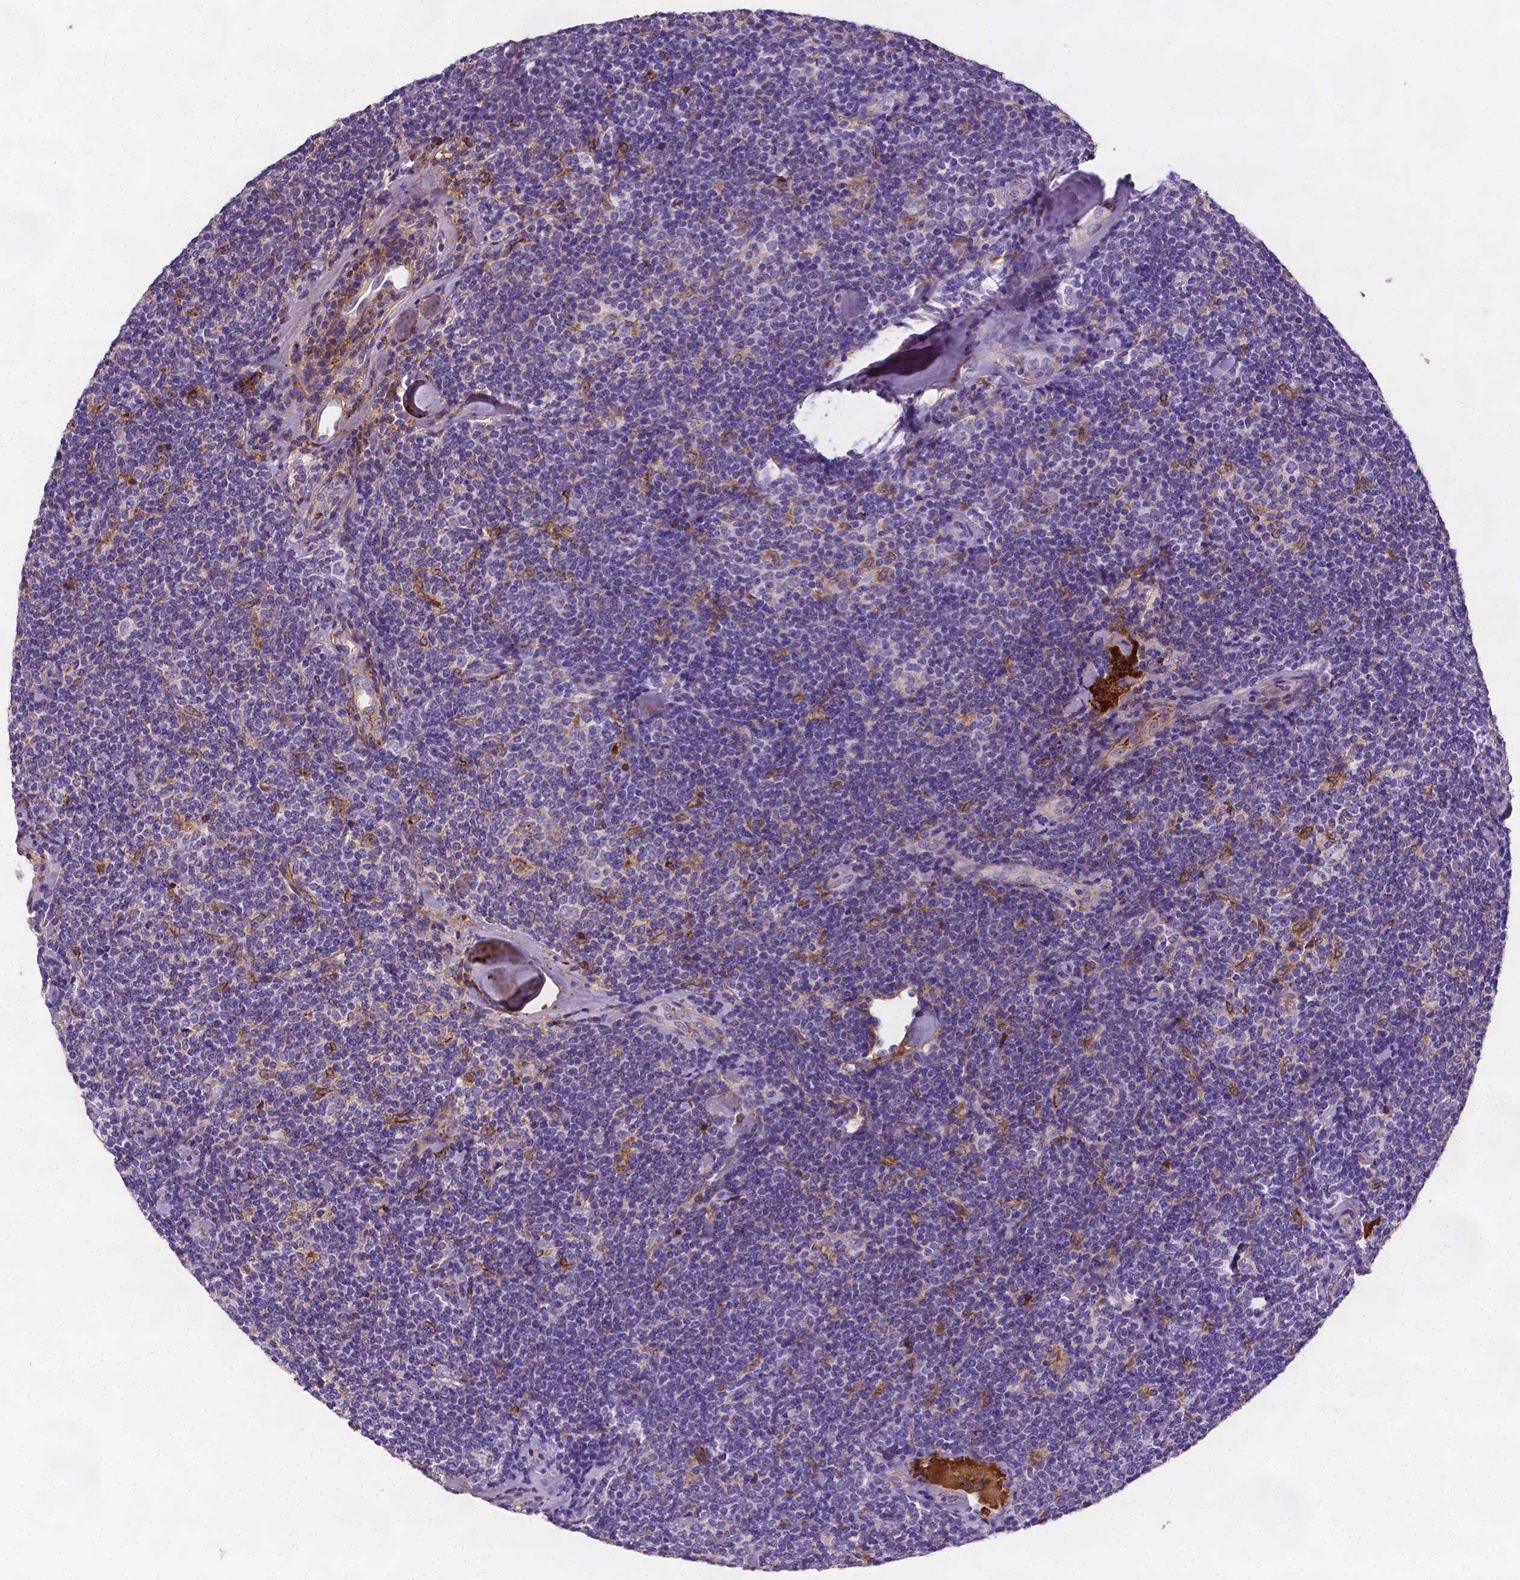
{"staining": {"intensity": "negative", "quantity": "none", "location": "none"}, "tissue": "lymphoma", "cell_type": "Tumor cells", "image_type": "cancer", "snomed": [{"axis": "morphology", "description": "Malignant lymphoma, non-Hodgkin's type, Low grade"}, {"axis": "topography", "description": "Lymph node"}], "caption": "Tumor cells are negative for protein expression in human lymphoma.", "gene": "APOE", "patient": {"sex": "female", "age": 56}}